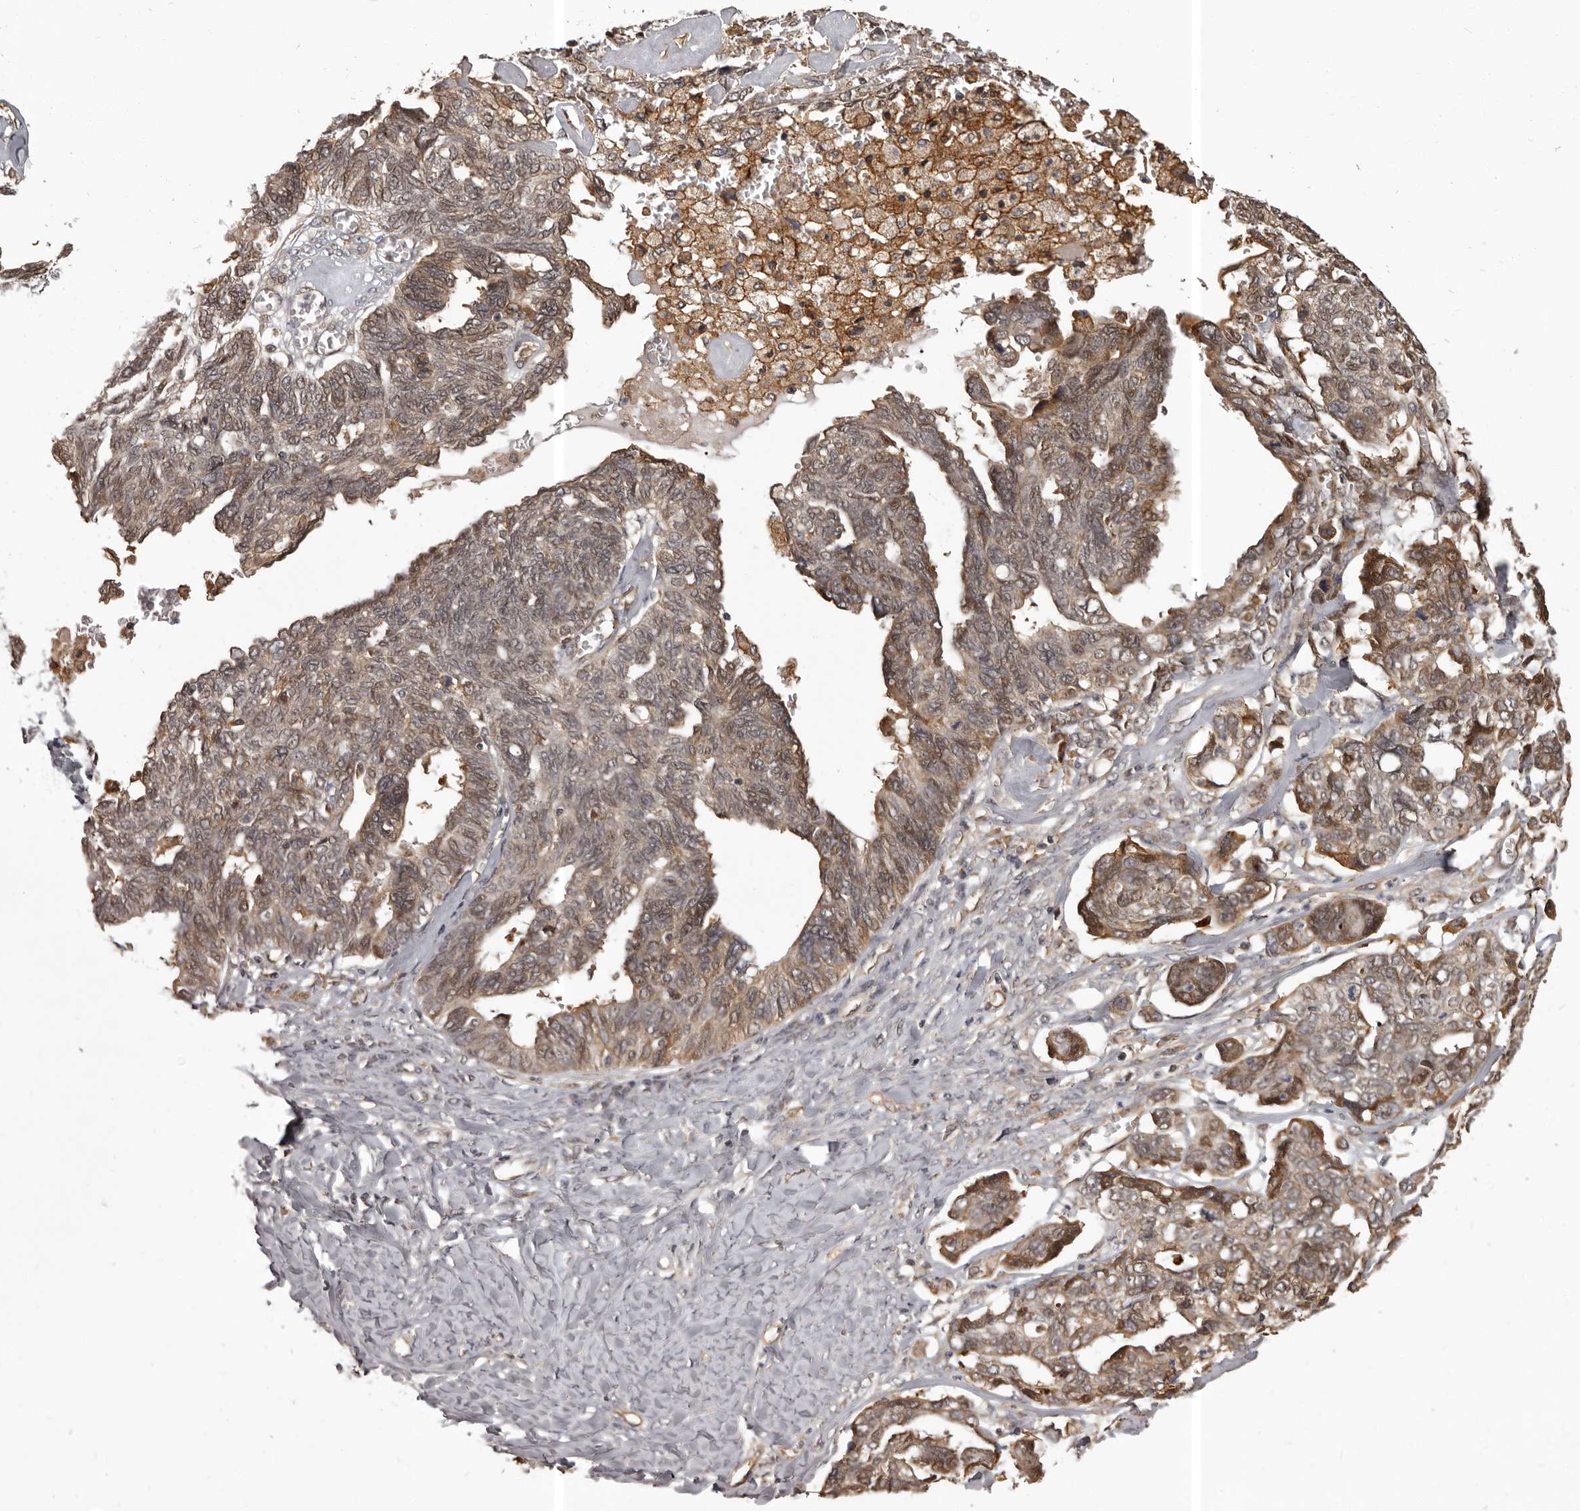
{"staining": {"intensity": "moderate", "quantity": ">75%", "location": "cytoplasmic/membranous"}, "tissue": "ovarian cancer", "cell_type": "Tumor cells", "image_type": "cancer", "snomed": [{"axis": "morphology", "description": "Cystadenocarcinoma, serous, NOS"}, {"axis": "topography", "description": "Ovary"}], "caption": "A brown stain highlights moderate cytoplasmic/membranous expression of a protein in human ovarian serous cystadenocarcinoma tumor cells.", "gene": "SLITRK6", "patient": {"sex": "female", "age": 79}}